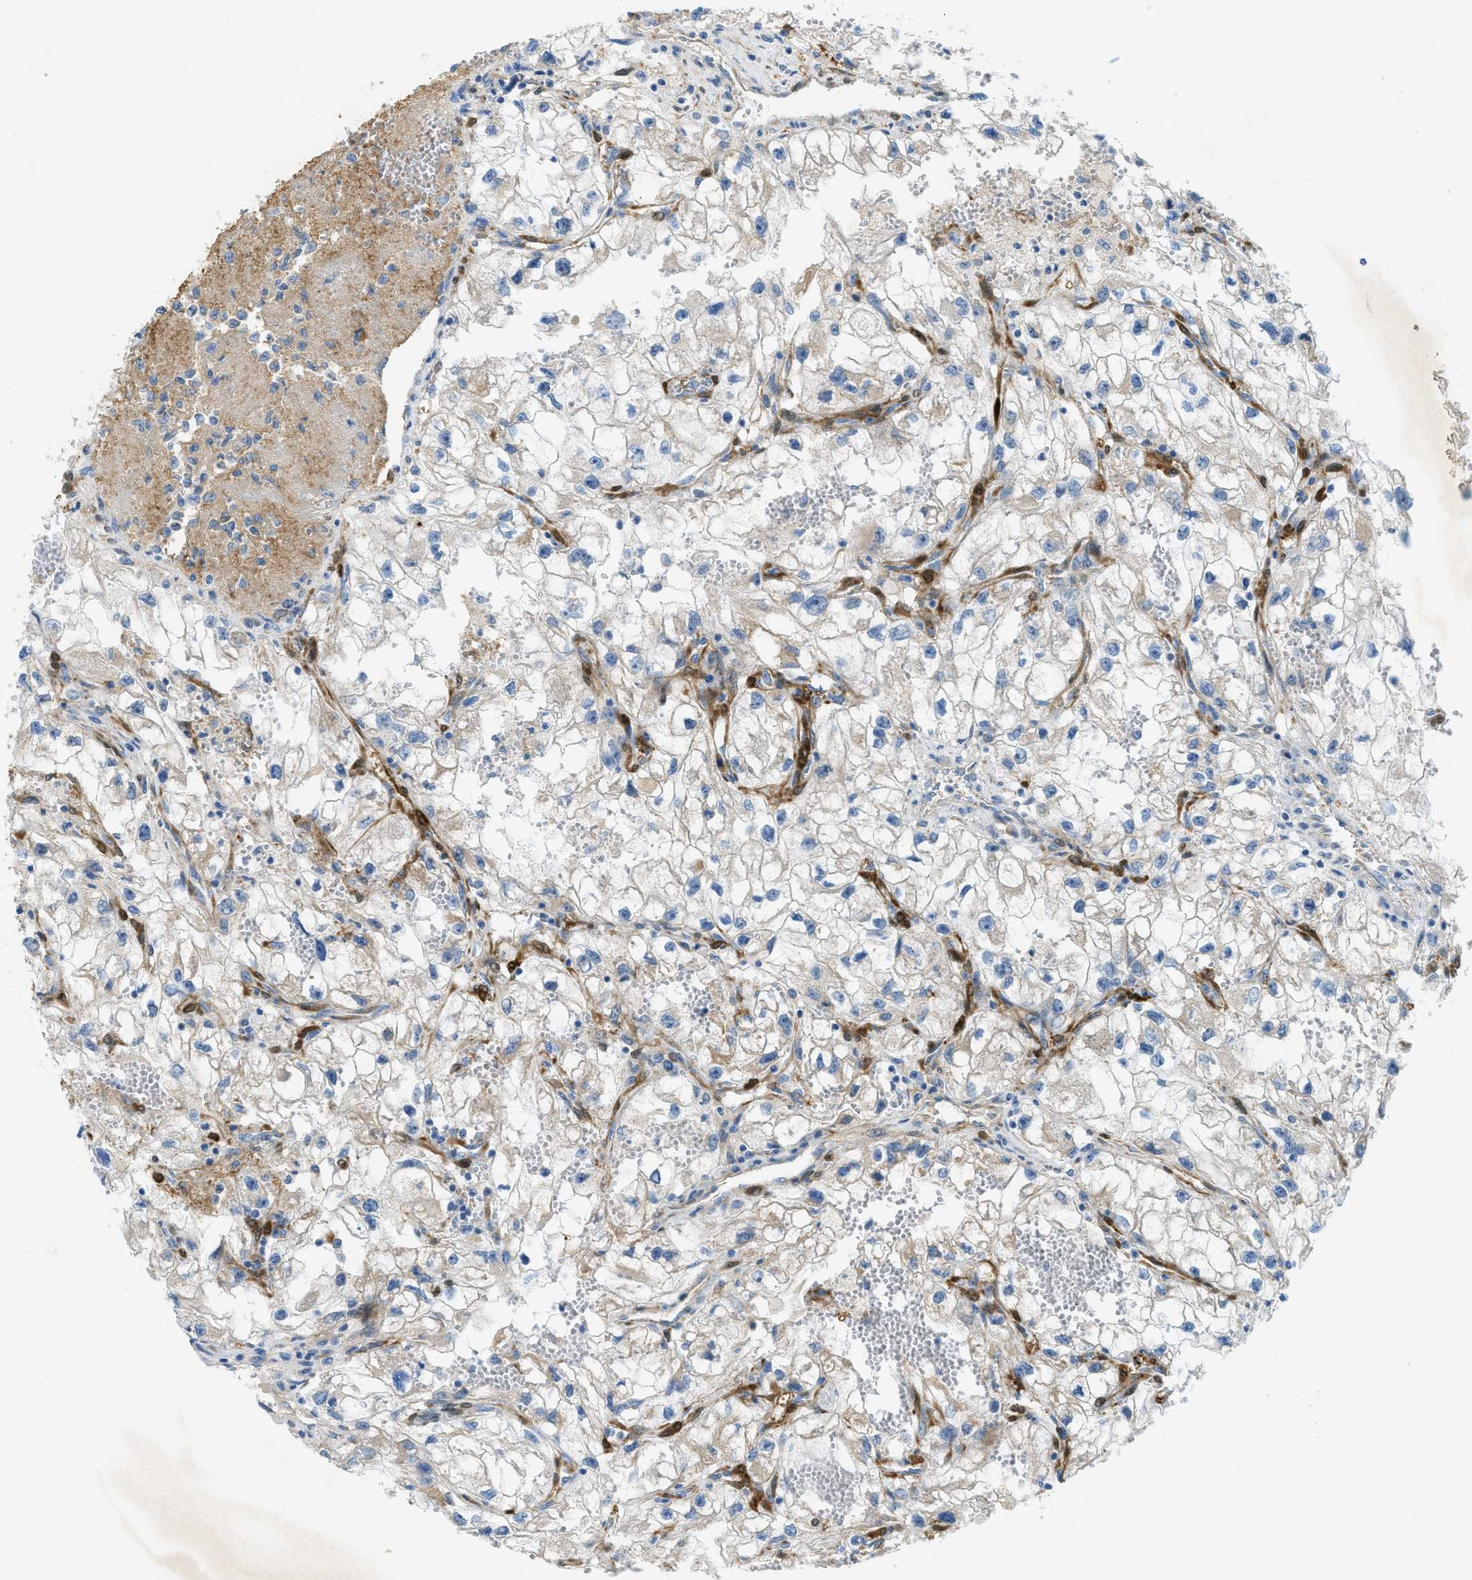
{"staining": {"intensity": "weak", "quantity": "<25%", "location": "cytoplasmic/membranous"}, "tissue": "renal cancer", "cell_type": "Tumor cells", "image_type": "cancer", "snomed": [{"axis": "morphology", "description": "Adenocarcinoma, NOS"}, {"axis": "topography", "description": "Kidney"}], "caption": "Tumor cells are negative for protein expression in human renal adenocarcinoma. (DAB immunohistochemistry visualized using brightfield microscopy, high magnification).", "gene": "CYGB", "patient": {"sex": "female", "age": 70}}